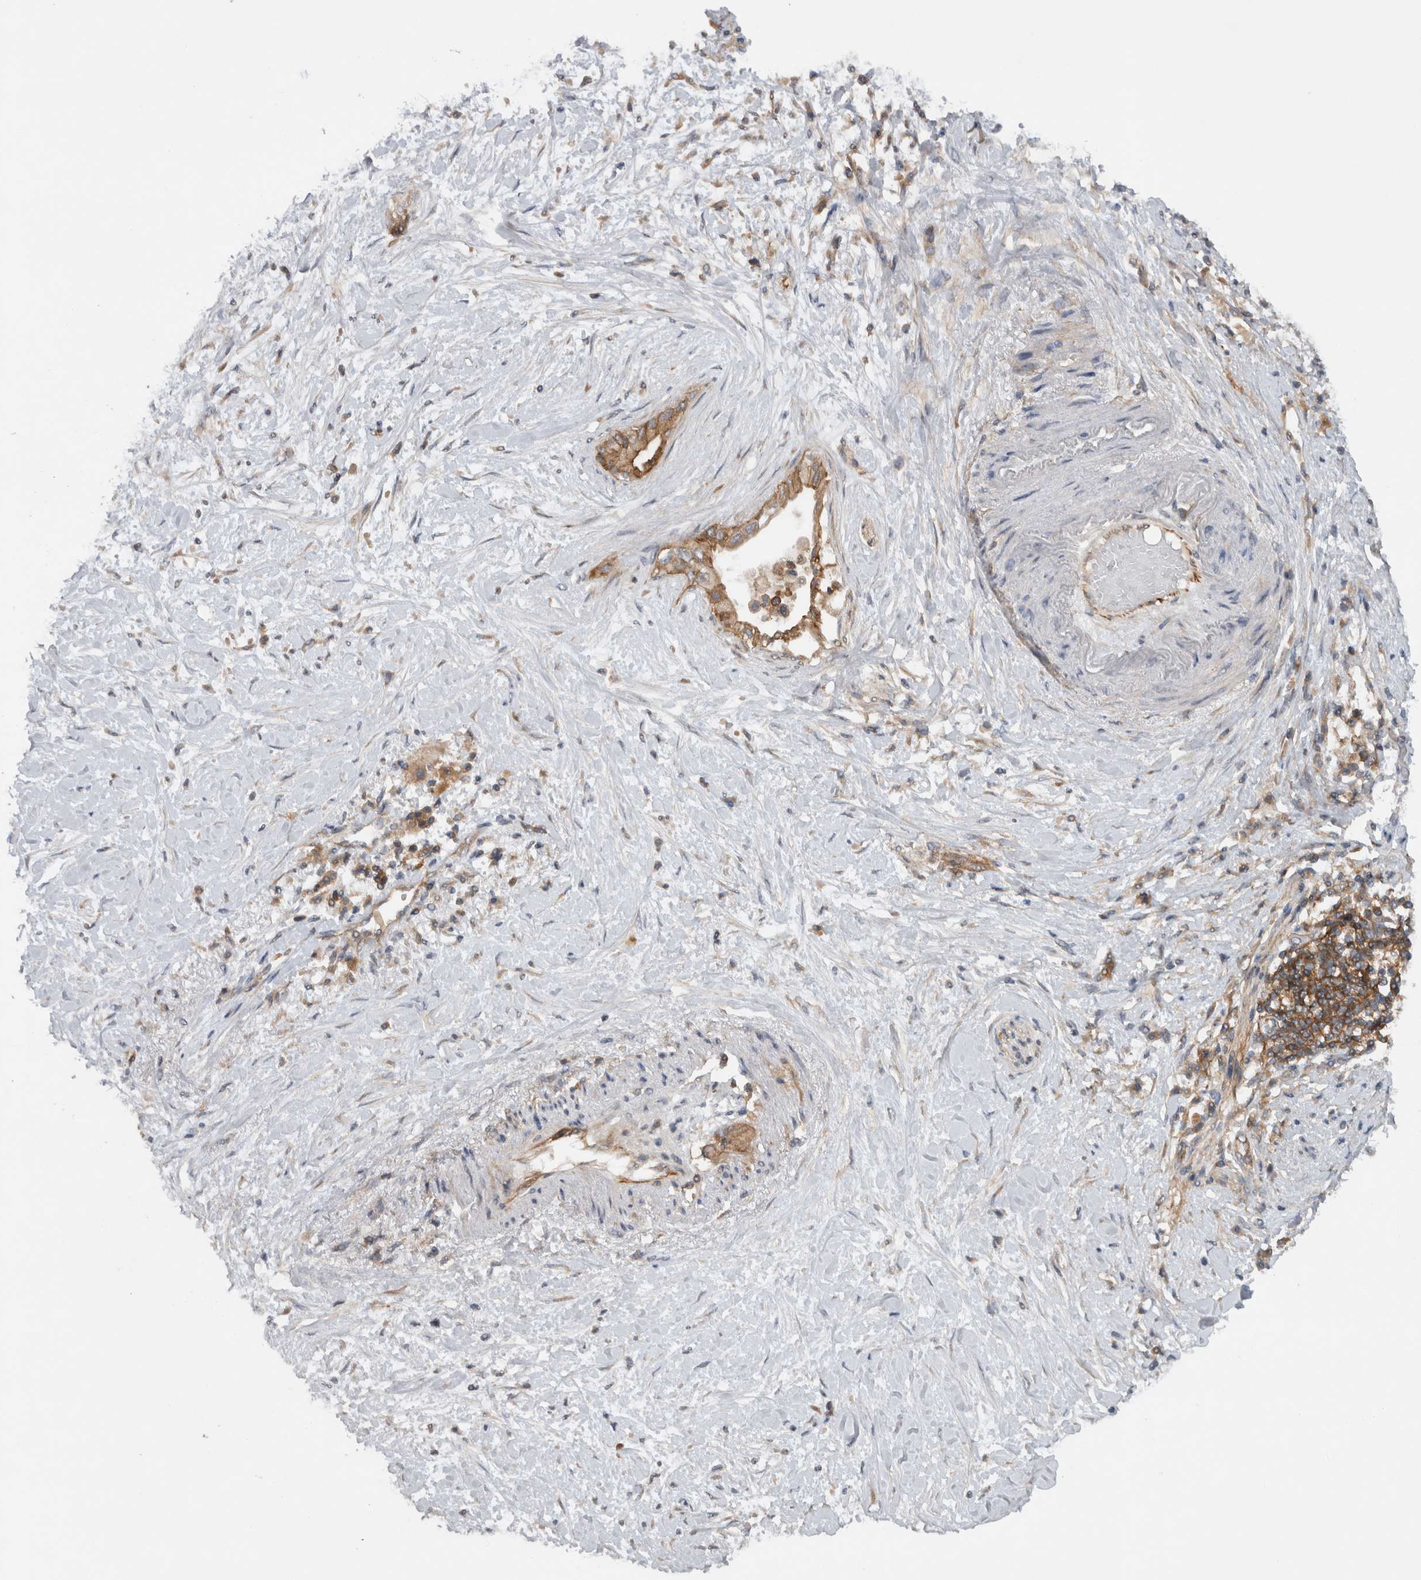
{"staining": {"intensity": "moderate", "quantity": ">75%", "location": "cytoplasmic/membranous"}, "tissue": "pancreatic cancer", "cell_type": "Tumor cells", "image_type": "cancer", "snomed": [{"axis": "morphology", "description": "Normal tissue, NOS"}, {"axis": "morphology", "description": "Adenocarcinoma, NOS"}, {"axis": "topography", "description": "Pancreas"}, {"axis": "topography", "description": "Duodenum"}], "caption": "Human pancreatic cancer (adenocarcinoma) stained with a brown dye shows moderate cytoplasmic/membranous positive staining in approximately >75% of tumor cells.", "gene": "SCARA5", "patient": {"sex": "female", "age": 60}}